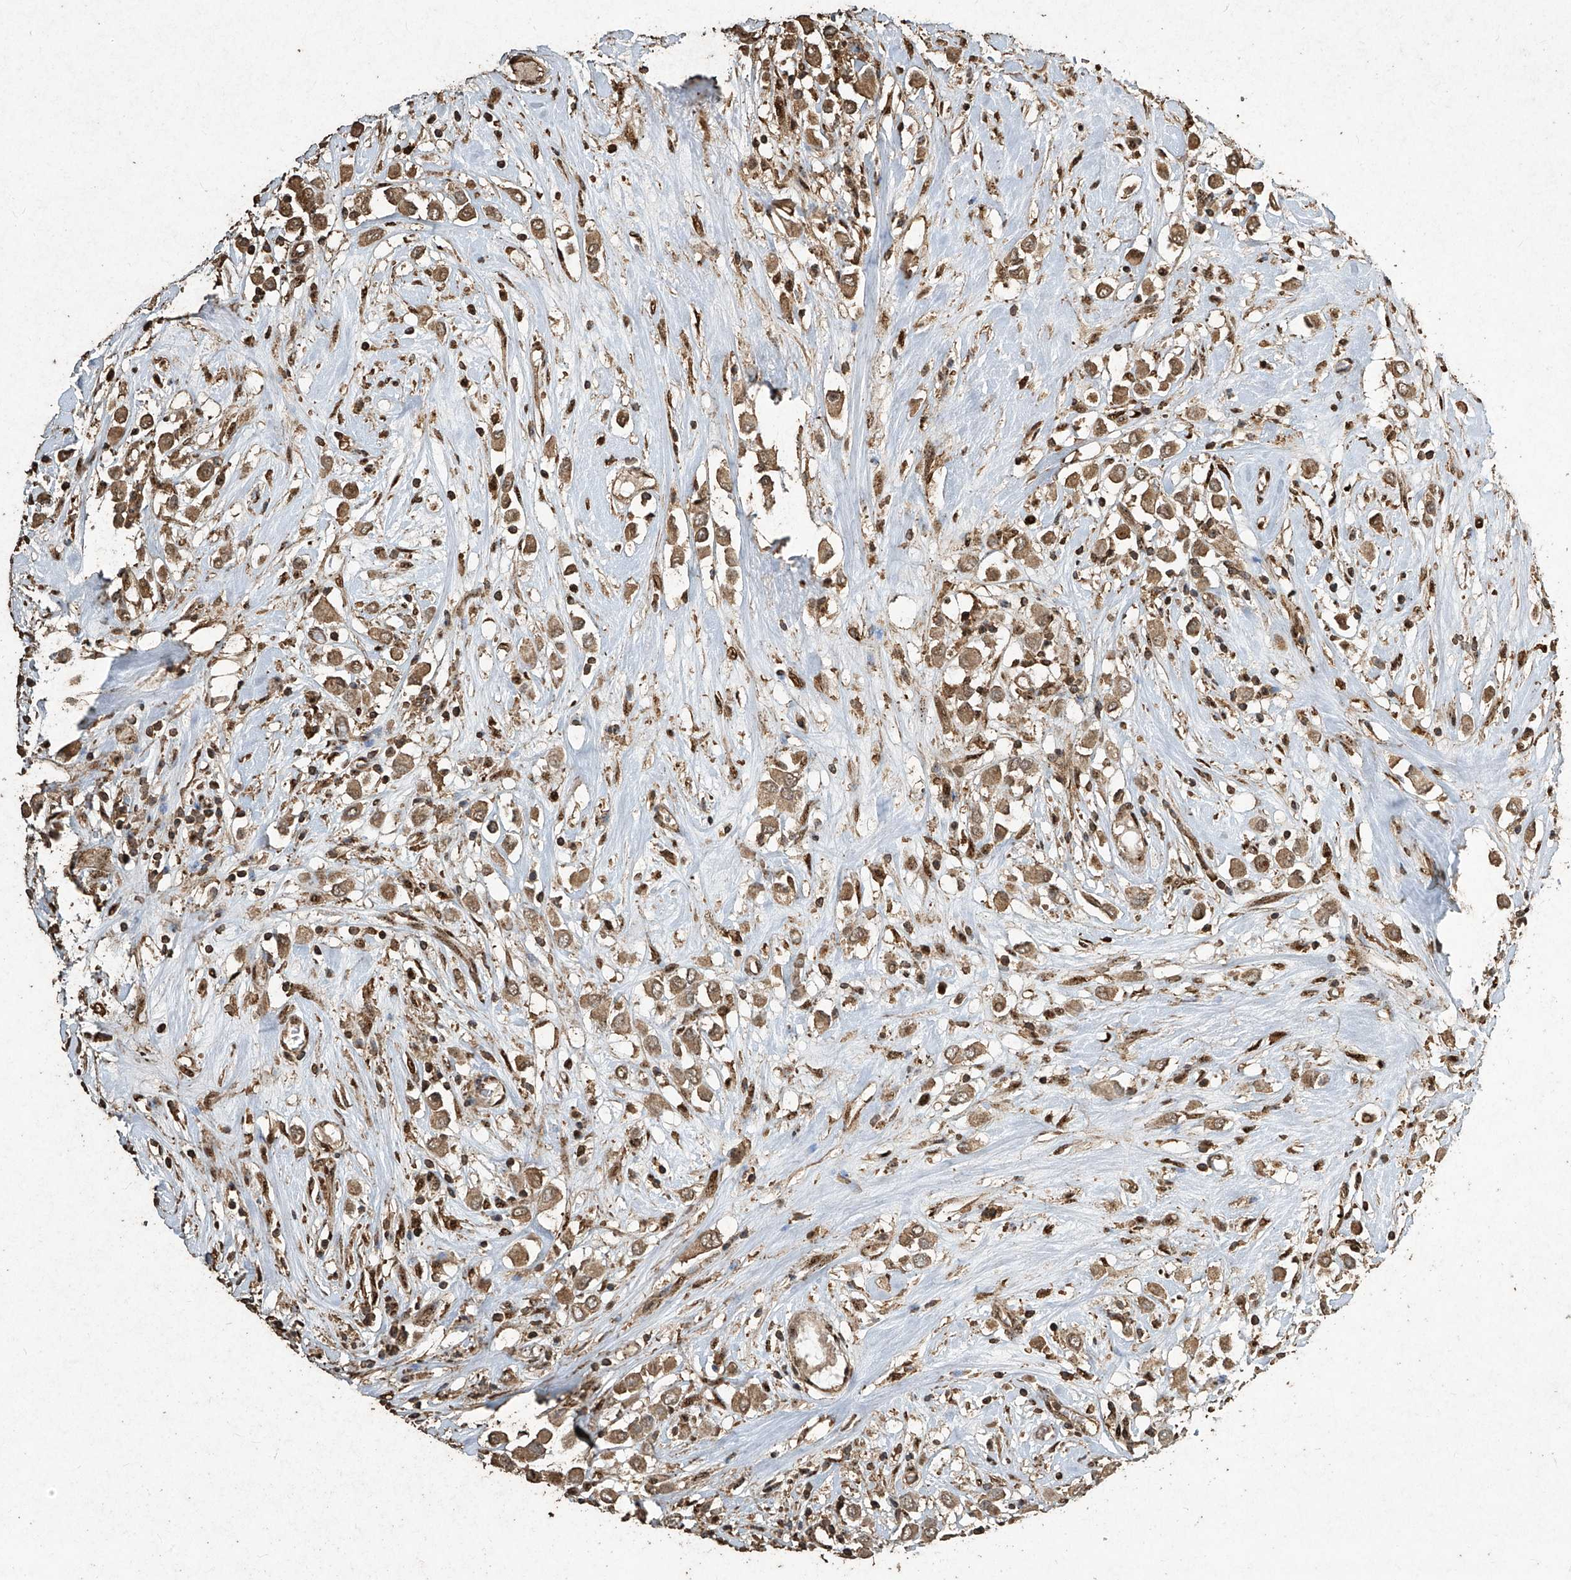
{"staining": {"intensity": "moderate", "quantity": ">75%", "location": "cytoplasmic/membranous"}, "tissue": "breast cancer", "cell_type": "Tumor cells", "image_type": "cancer", "snomed": [{"axis": "morphology", "description": "Duct carcinoma"}, {"axis": "topography", "description": "Breast"}], "caption": "Breast intraductal carcinoma stained for a protein displays moderate cytoplasmic/membranous positivity in tumor cells. (Brightfield microscopy of DAB IHC at high magnification).", "gene": "ERBB3", "patient": {"sex": "female", "age": 61}}